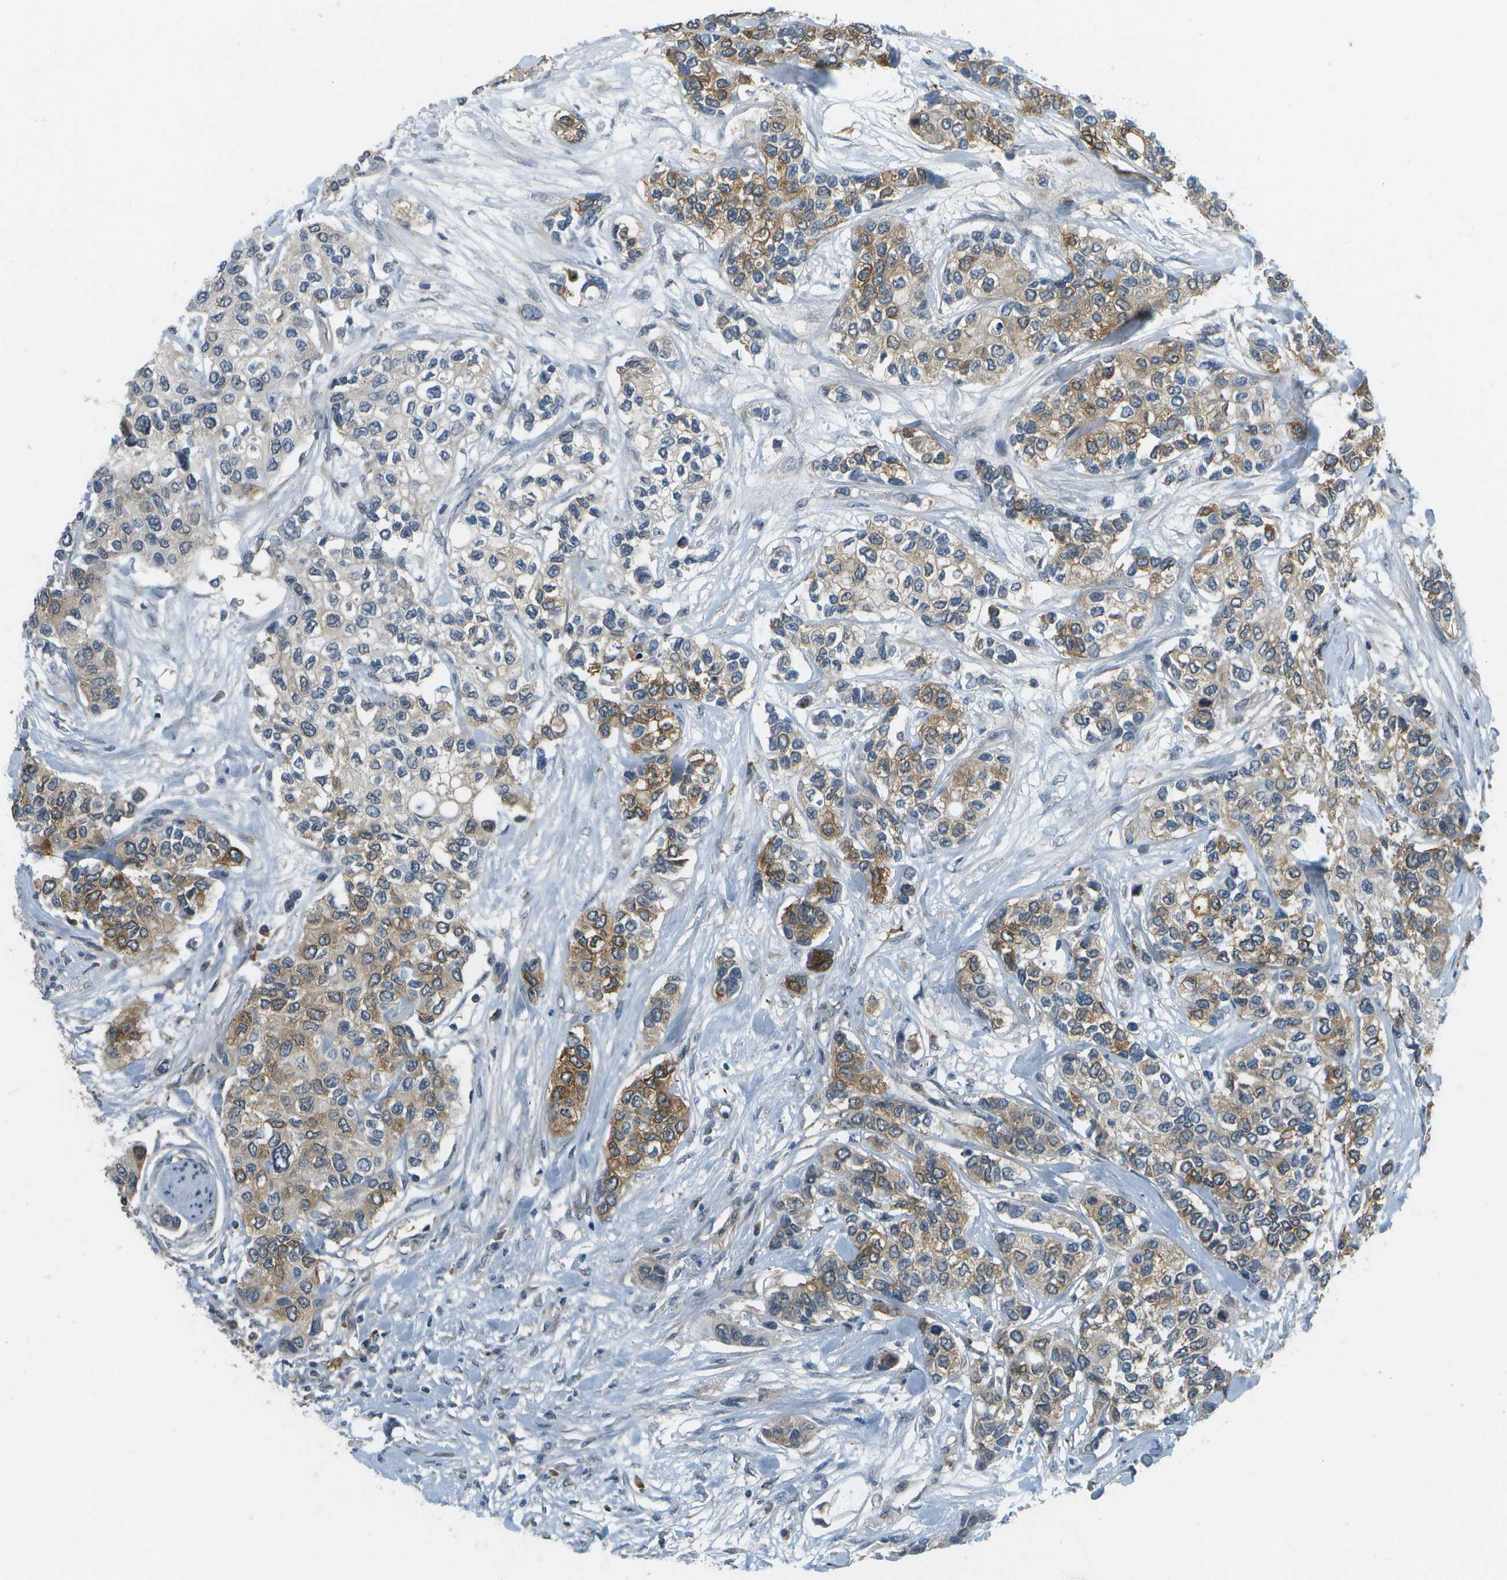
{"staining": {"intensity": "moderate", "quantity": ">75%", "location": "cytoplasmic/membranous"}, "tissue": "urothelial cancer", "cell_type": "Tumor cells", "image_type": "cancer", "snomed": [{"axis": "morphology", "description": "Urothelial carcinoma, High grade"}, {"axis": "topography", "description": "Urinary bladder"}], "caption": "The histopathology image reveals staining of urothelial cancer, revealing moderate cytoplasmic/membranous protein staining (brown color) within tumor cells.", "gene": "WNK2", "patient": {"sex": "female", "age": 56}}